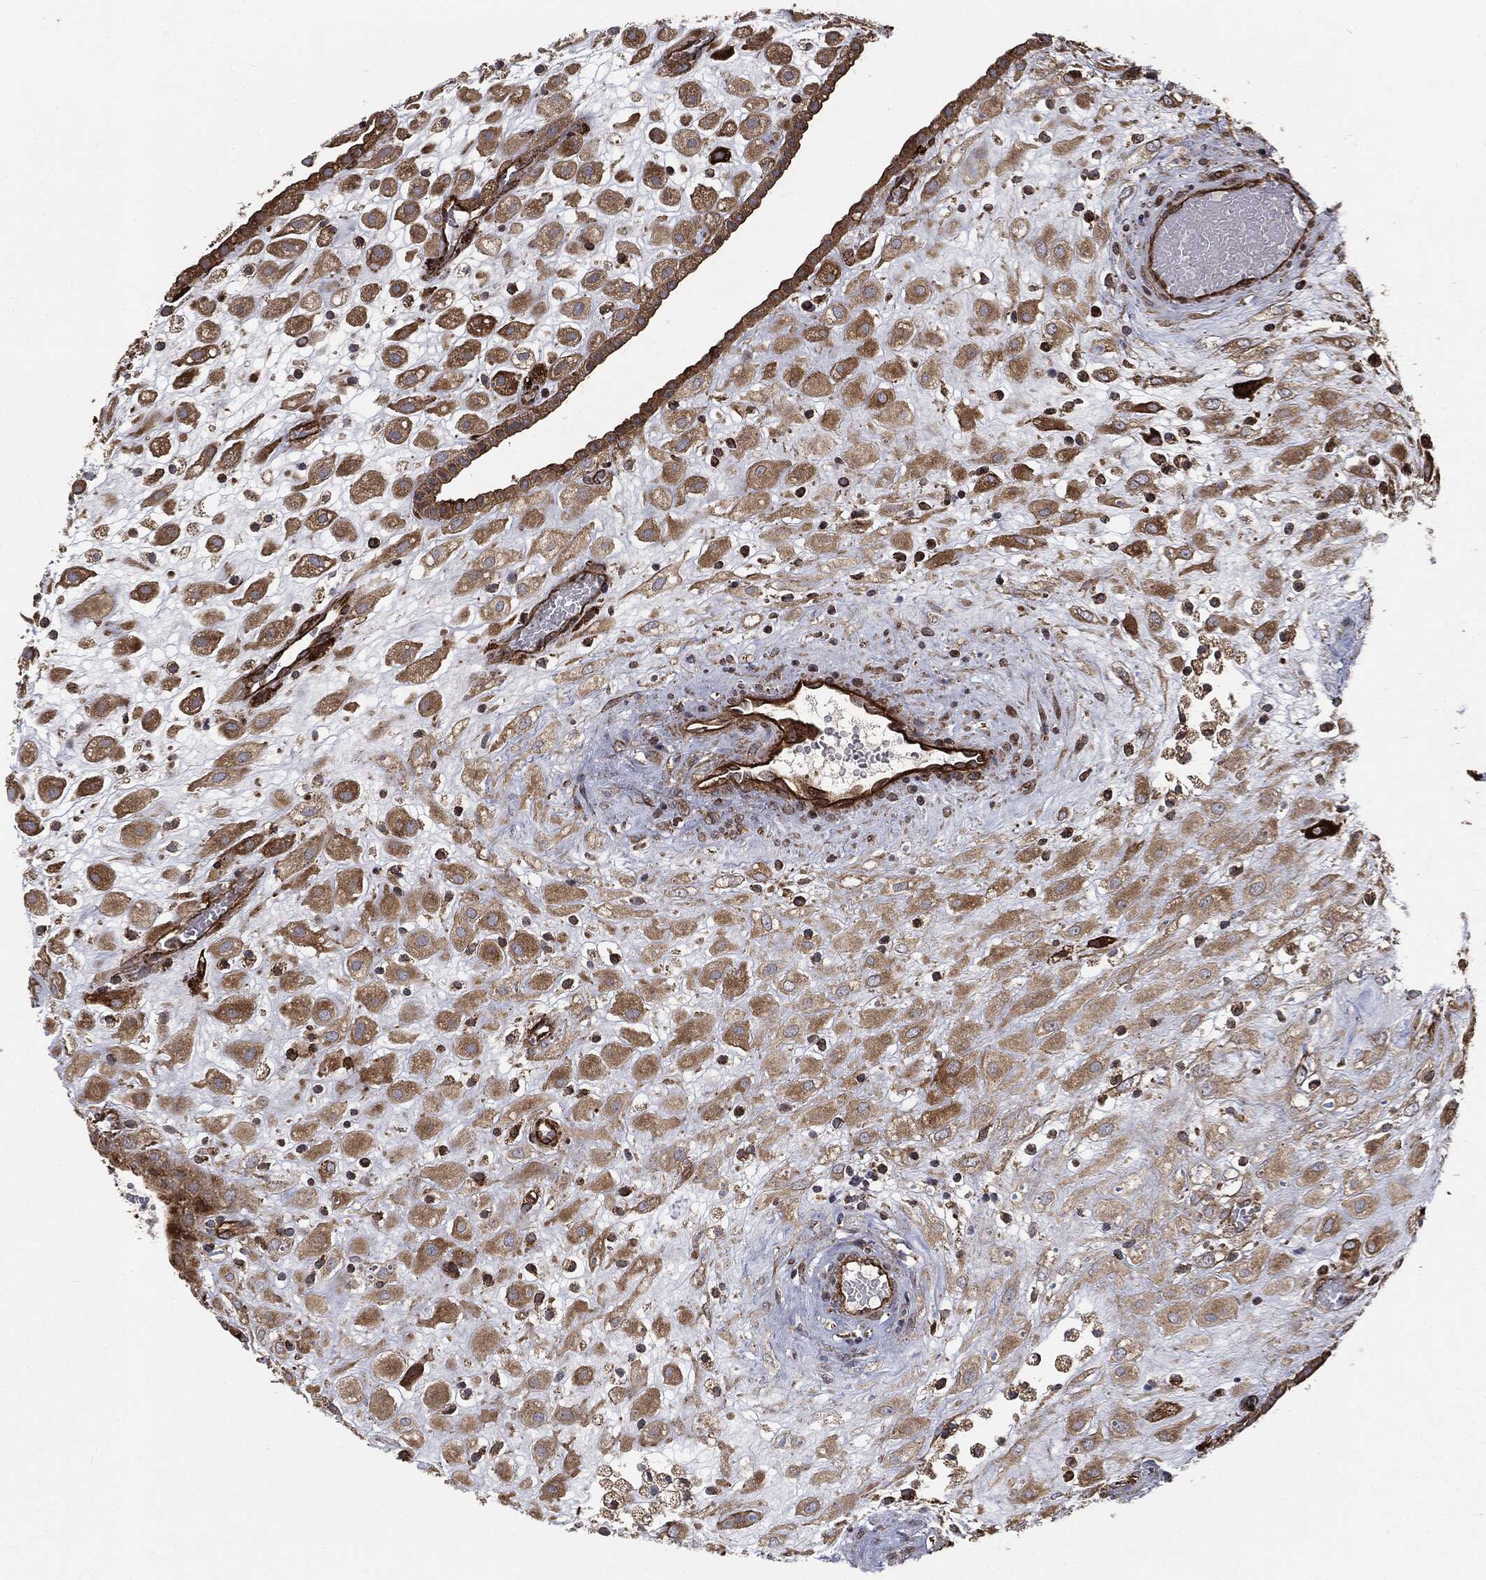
{"staining": {"intensity": "moderate", "quantity": ">75%", "location": "cytoplasmic/membranous"}, "tissue": "placenta", "cell_type": "Decidual cells", "image_type": "normal", "snomed": [{"axis": "morphology", "description": "Normal tissue, NOS"}, {"axis": "topography", "description": "Placenta"}], "caption": "Placenta stained with DAB (3,3'-diaminobenzidine) IHC exhibits medium levels of moderate cytoplasmic/membranous positivity in approximately >75% of decidual cells.", "gene": "CYLD", "patient": {"sex": "female", "age": 24}}